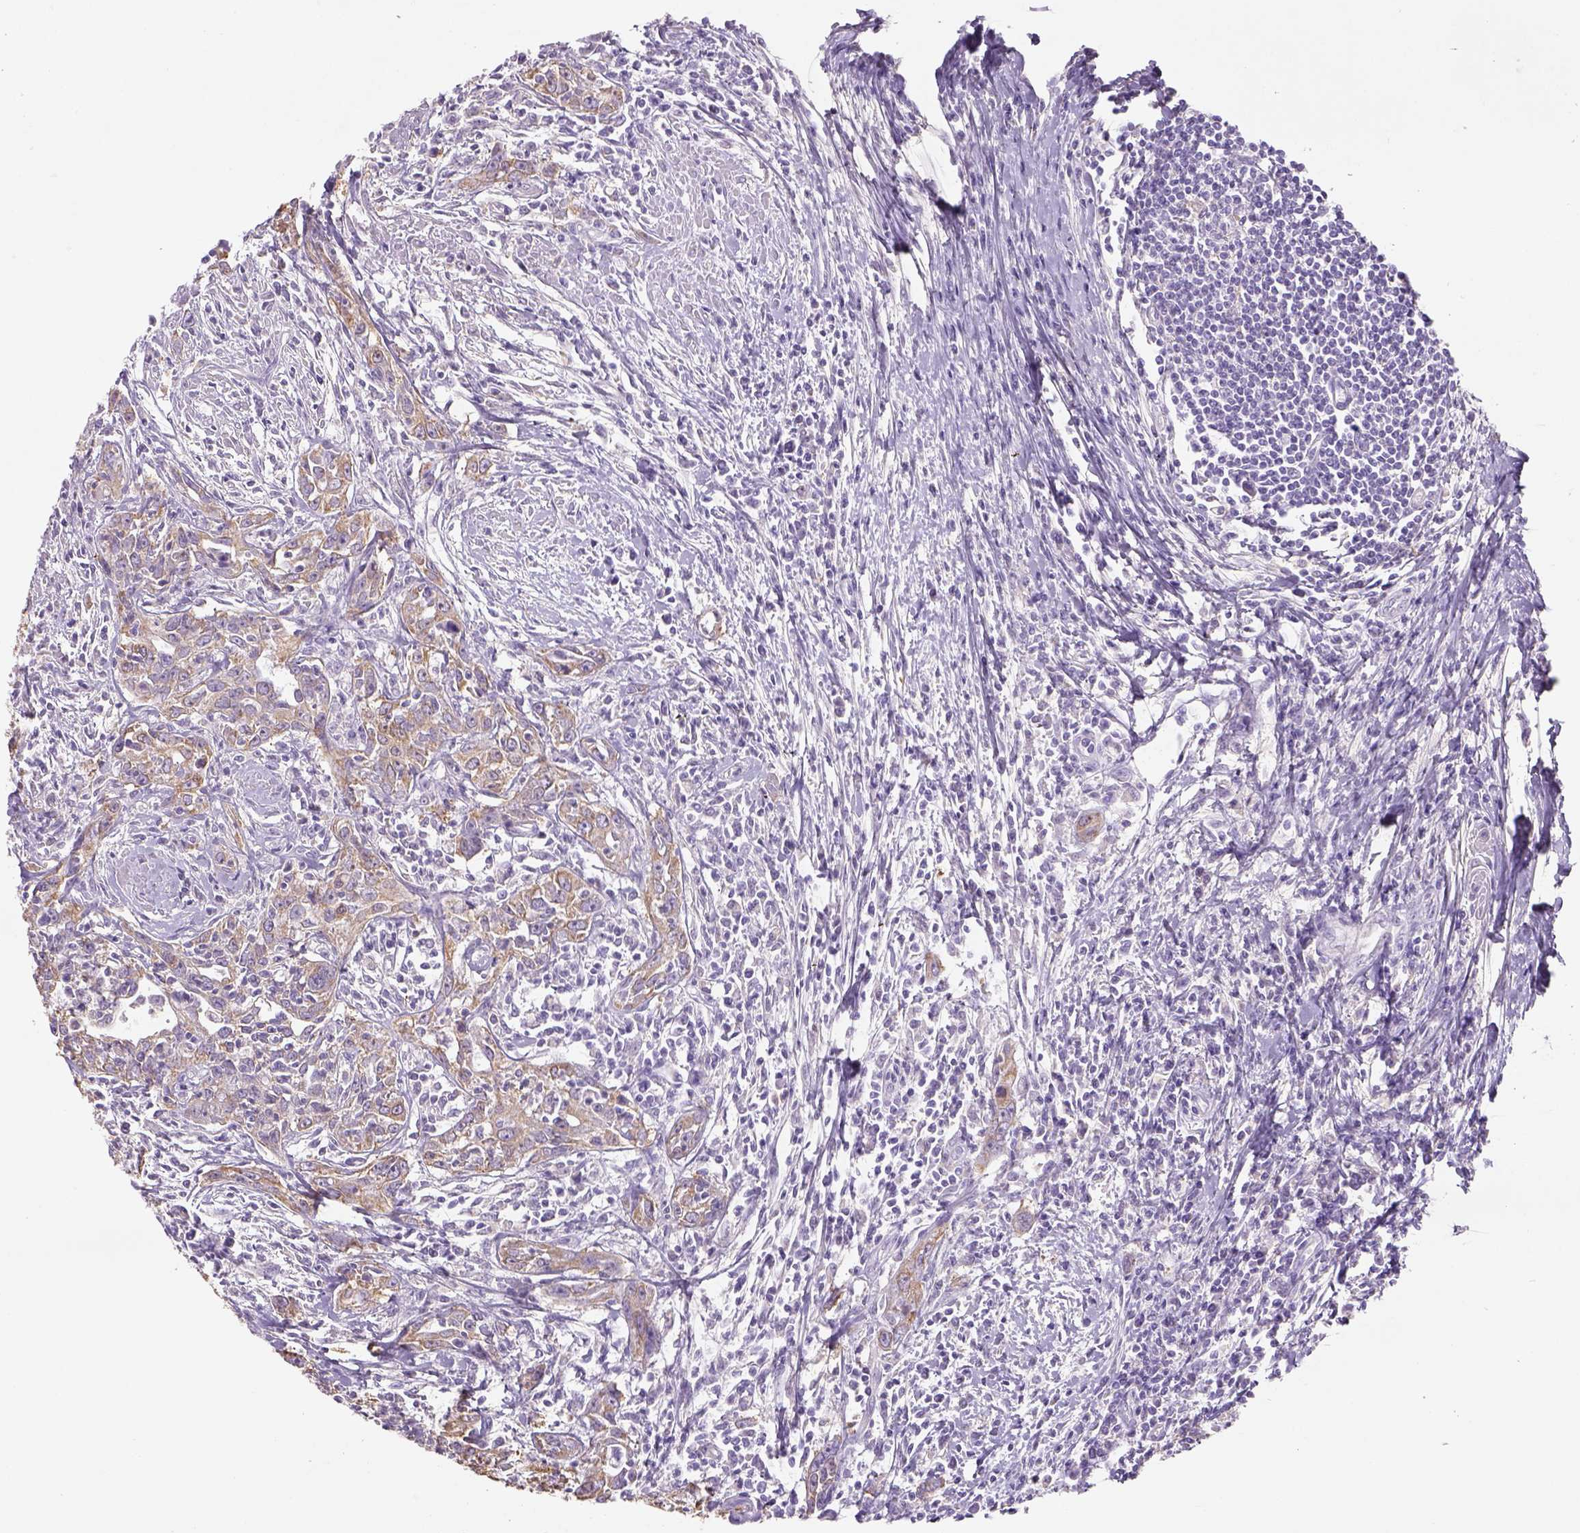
{"staining": {"intensity": "weak", "quantity": ">75%", "location": "cytoplasmic/membranous"}, "tissue": "urothelial cancer", "cell_type": "Tumor cells", "image_type": "cancer", "snomed": [{"axis": "morphology", "description": "Urothelial carcinoma, High grade"}, {"axis": "topography", "description": "Urinary bladder"}], "caption": "The photomicrograph displays immunohistochemical staining of high-grade urothelial carcinoma. There is weak cytoplasmic/membranous expression is appreciated in approximately >75% of tumor cells.", "gene": "NAALAD2", "patient": {"sex": "male", "age": 83}}